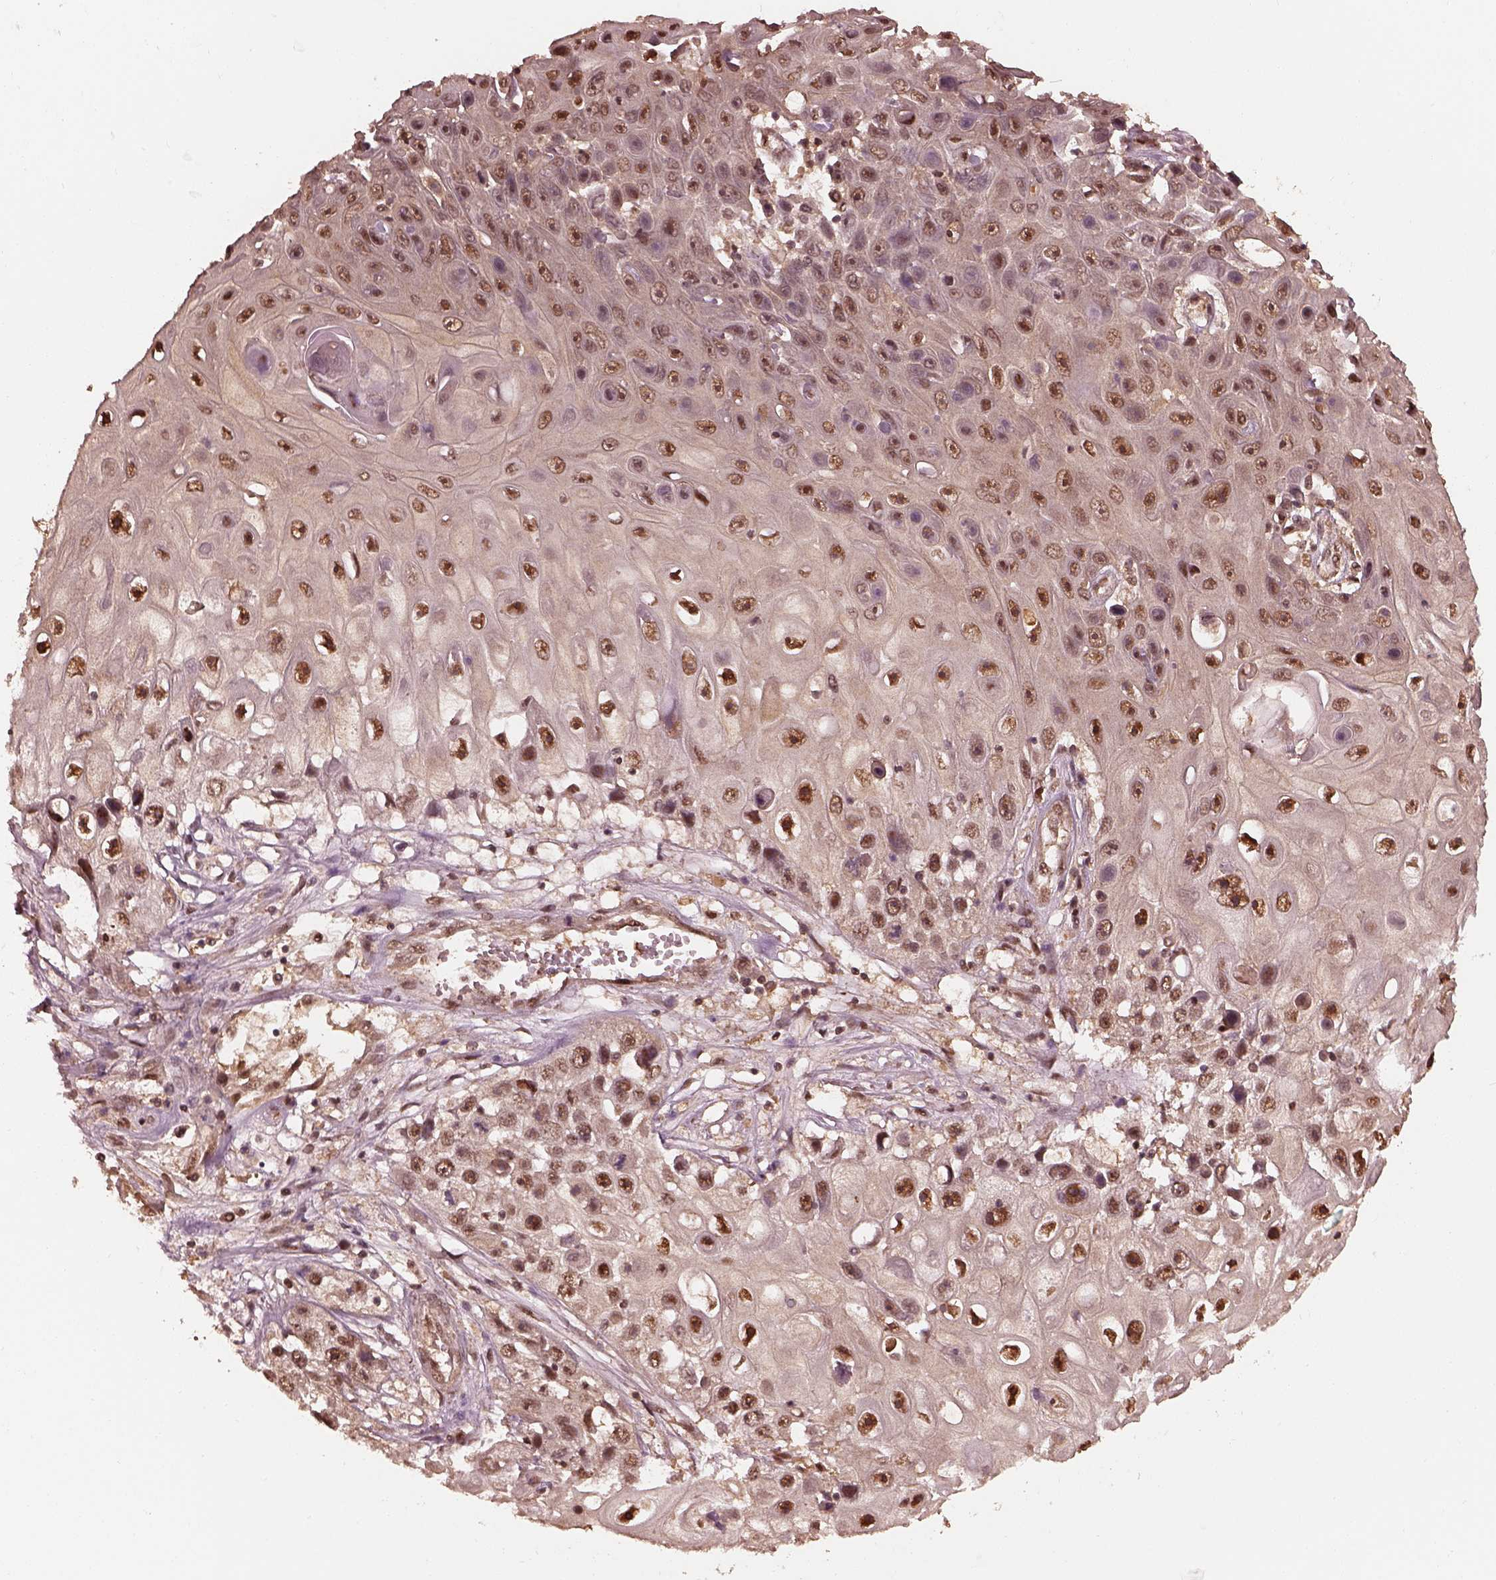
{"staining": {"intensity": "moderate", "quantity": ">75%", "location": "nuclear"}, "tissue": "skin cancer", "cell_type": "Tumor cells", "image_type": "cancer", "snomed": [{"axis": "morphology", "description": "Squamous cell carcinoma, NOS"}, {"axis": "topography", "description": "Skin"}], "caption": "Protein expression analysis of skin cancer (squamous cell carcinoma) exhibits moderate nuclear staining in approximately >75% of tumor cells. The protein is stained brown, and the nuclei are stained in blue (DAB IHC with brightfield microscopy, high magnification).", "gene": "PSMC5", "patient": {"sex": "male", "age": 82}}